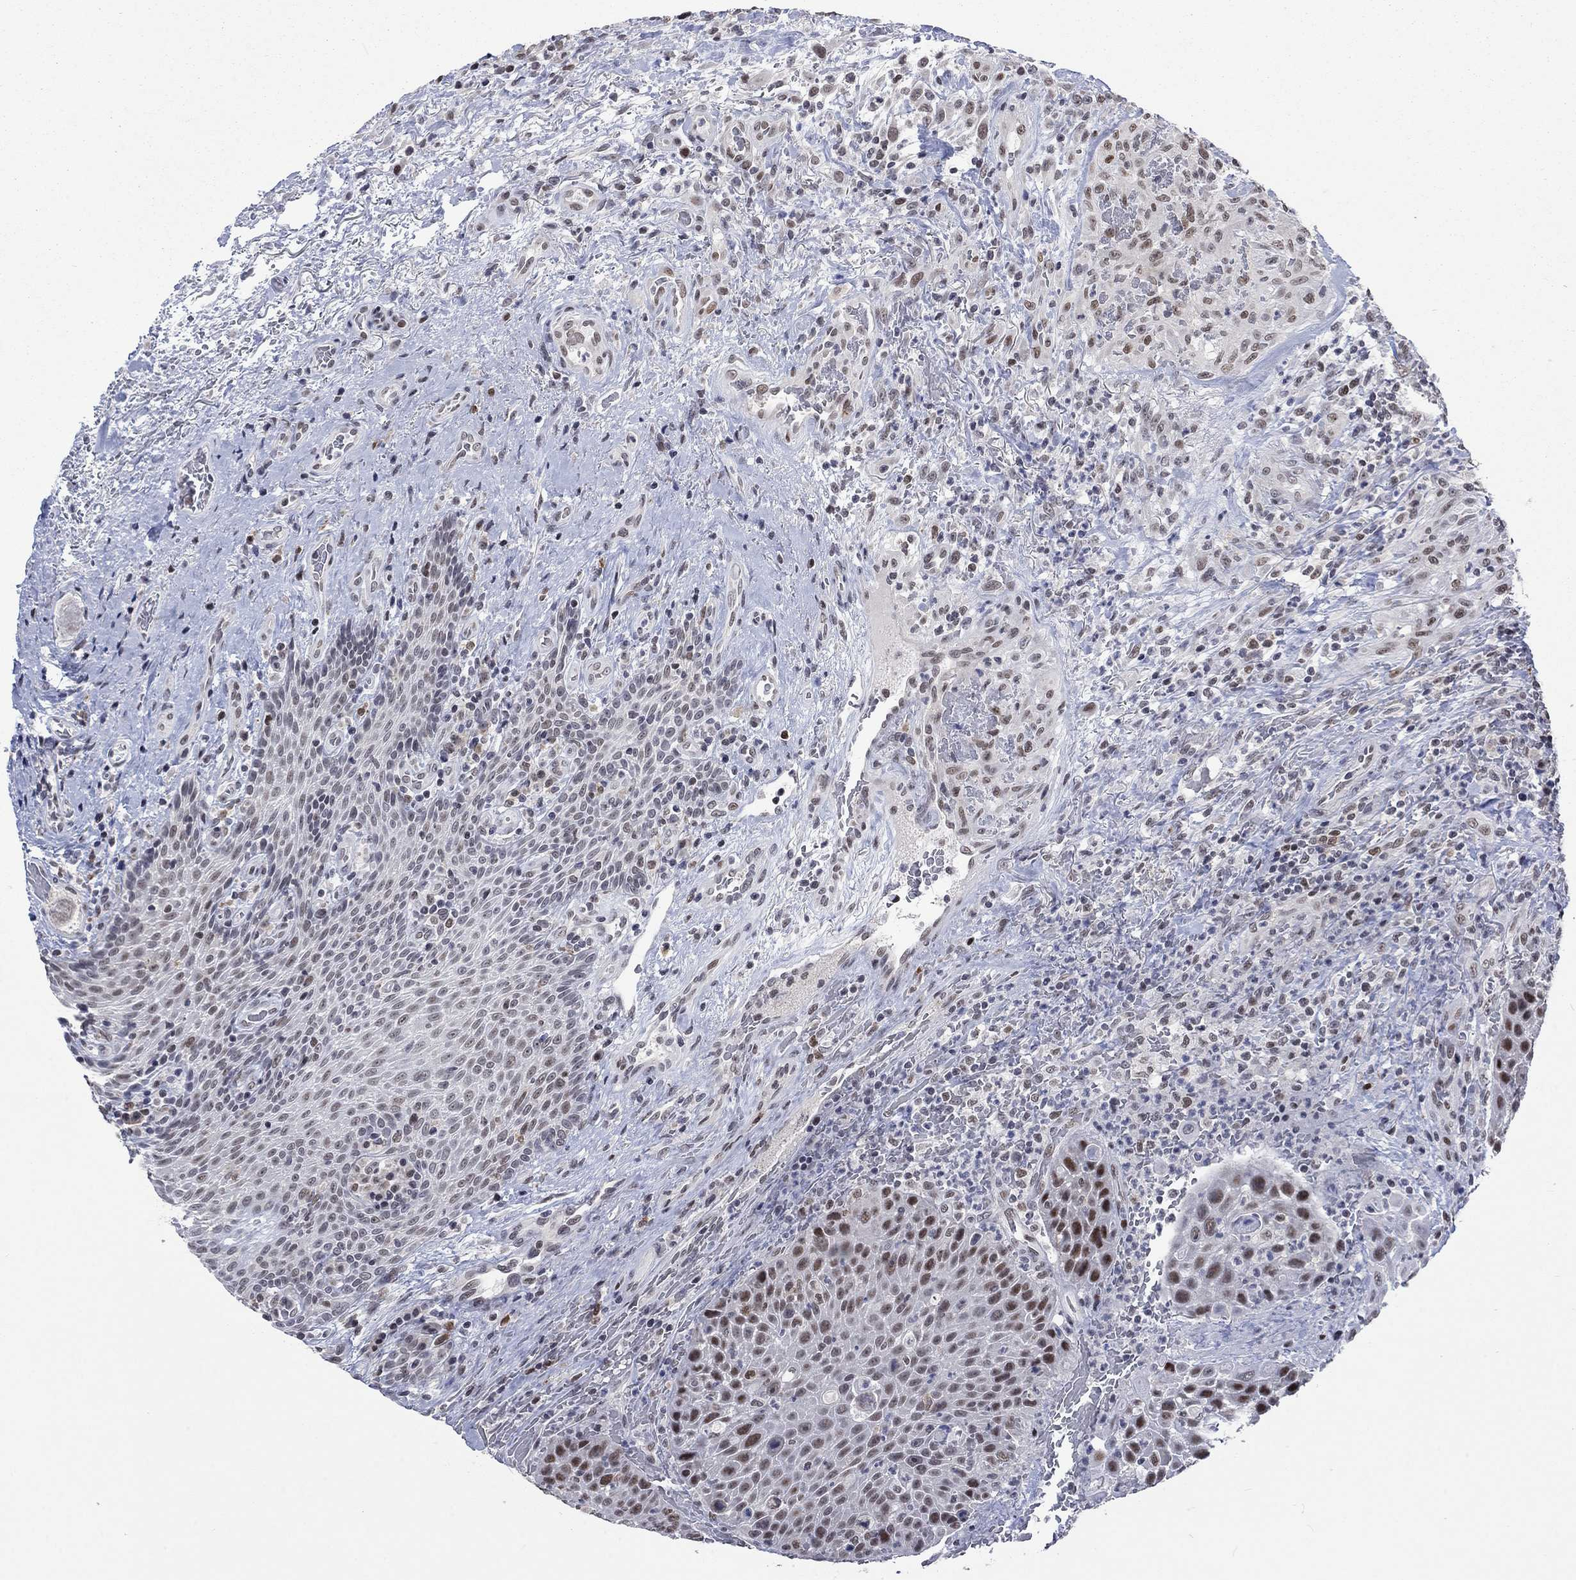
{"staining": {"intensity": "moderate", "quantity": "25%-75%", "location": "nuclear"}, "tissue": "head and neck cancer", "cell_type": "Tumor cells", "image_type": "cancer", "snomed": [{"axis": "morphology", "description": "Squamous cell carcinoma, NOS"}, {"axis": "topography", "description": "Head-Neck"}], "caption": "Human head and neck cancer (squamous cell carcinoma) stained for a protein (brown) displays moderate nuclear positive expression in approximately 25%-75% of tumor cells.", "gene": "HCFC1", "patient": {"sex": "male", "age": 69}}